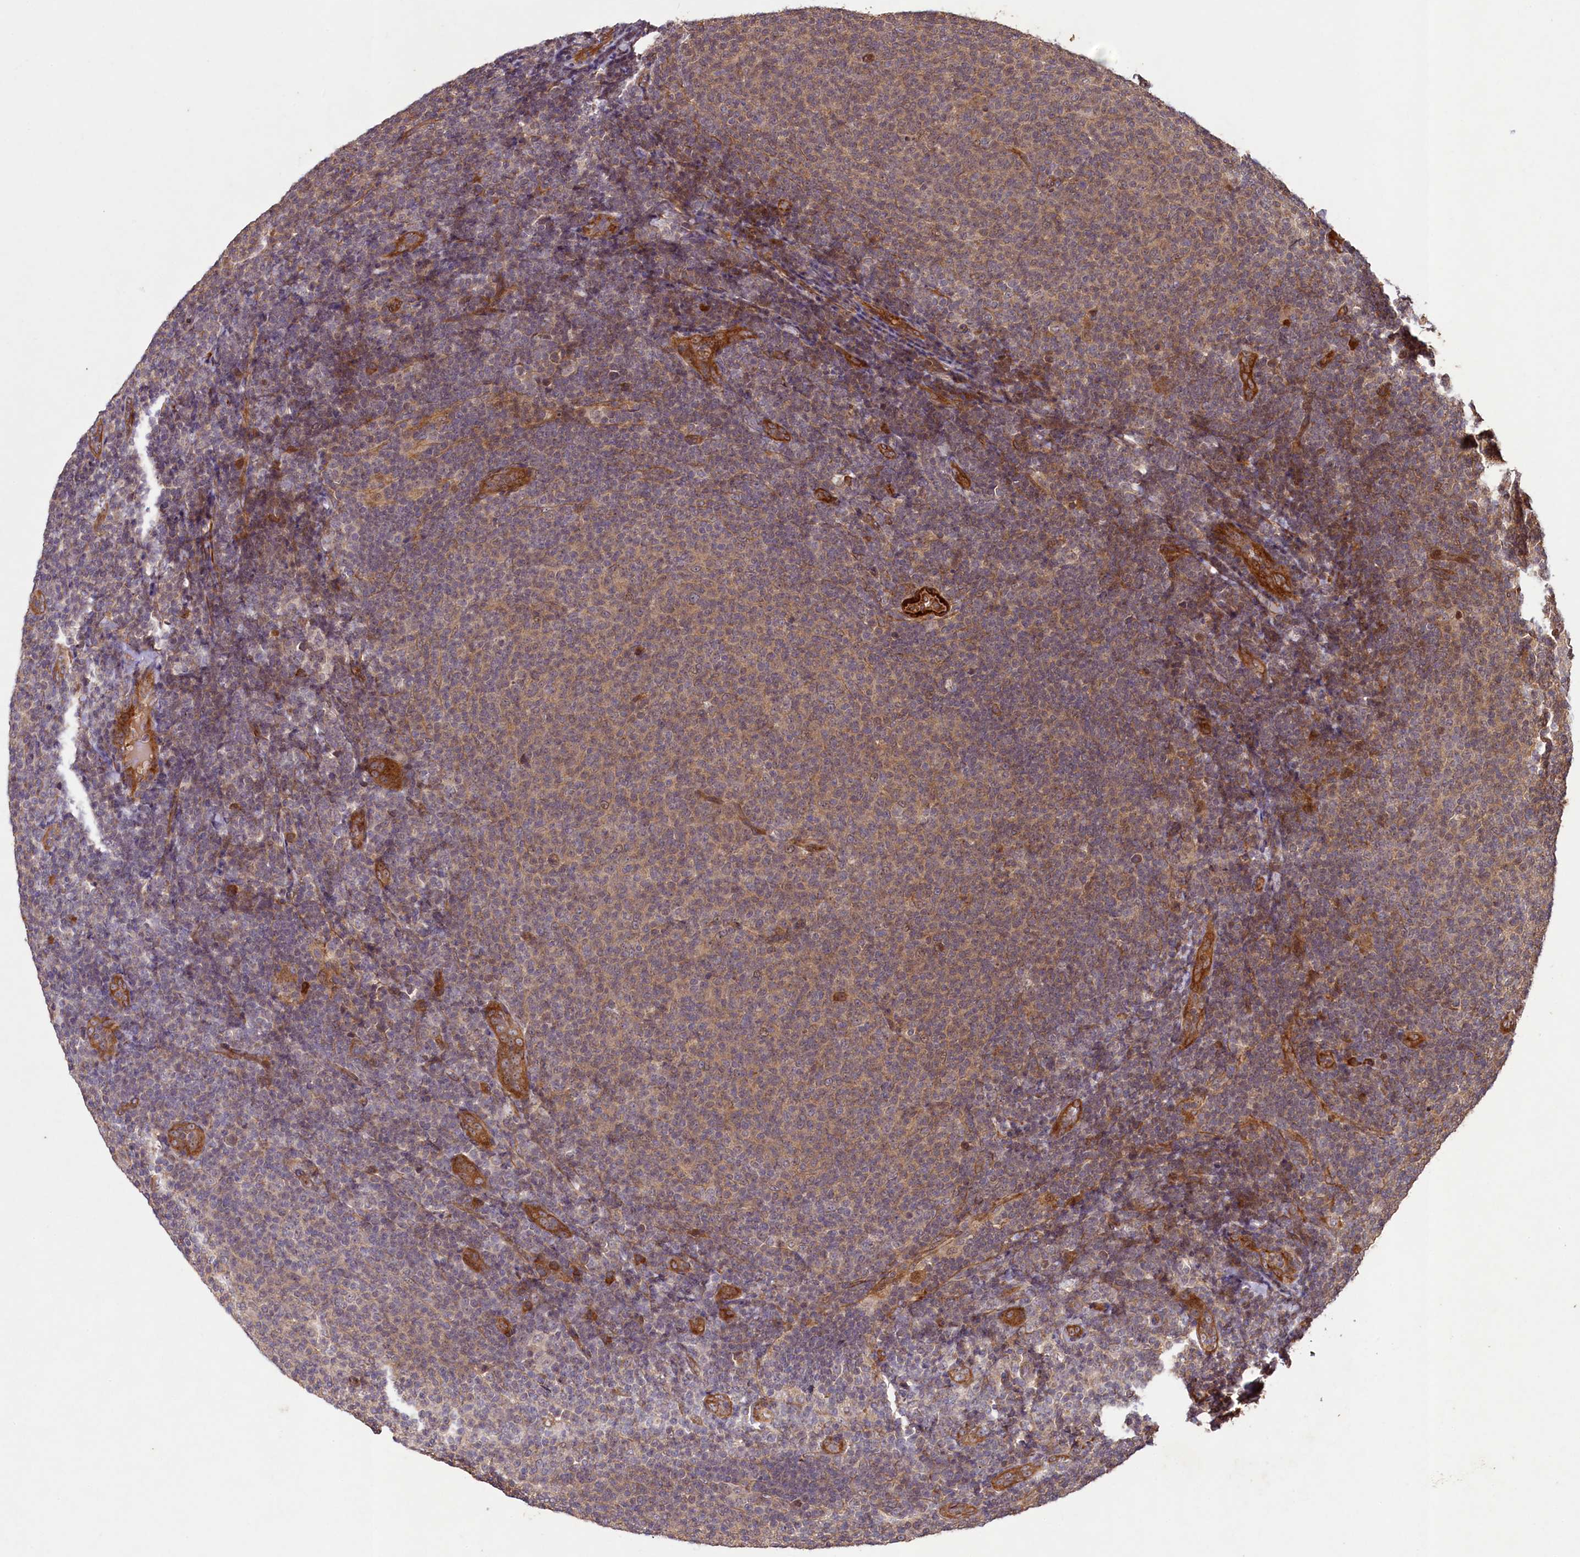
{"staining": {"intensity": "weak", "quantity": "<25%", "location": "cytoplasmic/membranous"}, "tissue": "lymphoma", "cell_type": "Tumor cells", "image_type": "cancer", "snomed": [{"axis": "morphology", "description": "Malignant lymphoma, non-Hodgkin's type, Low grade"}, {"axis": "topography", "description": "Lymph node"}], "caption": "Tumor cells are negative for protein expression in human lymphoma.", "gene": "CCDC102A", "patient": {"sex": "male", "age": 66}}